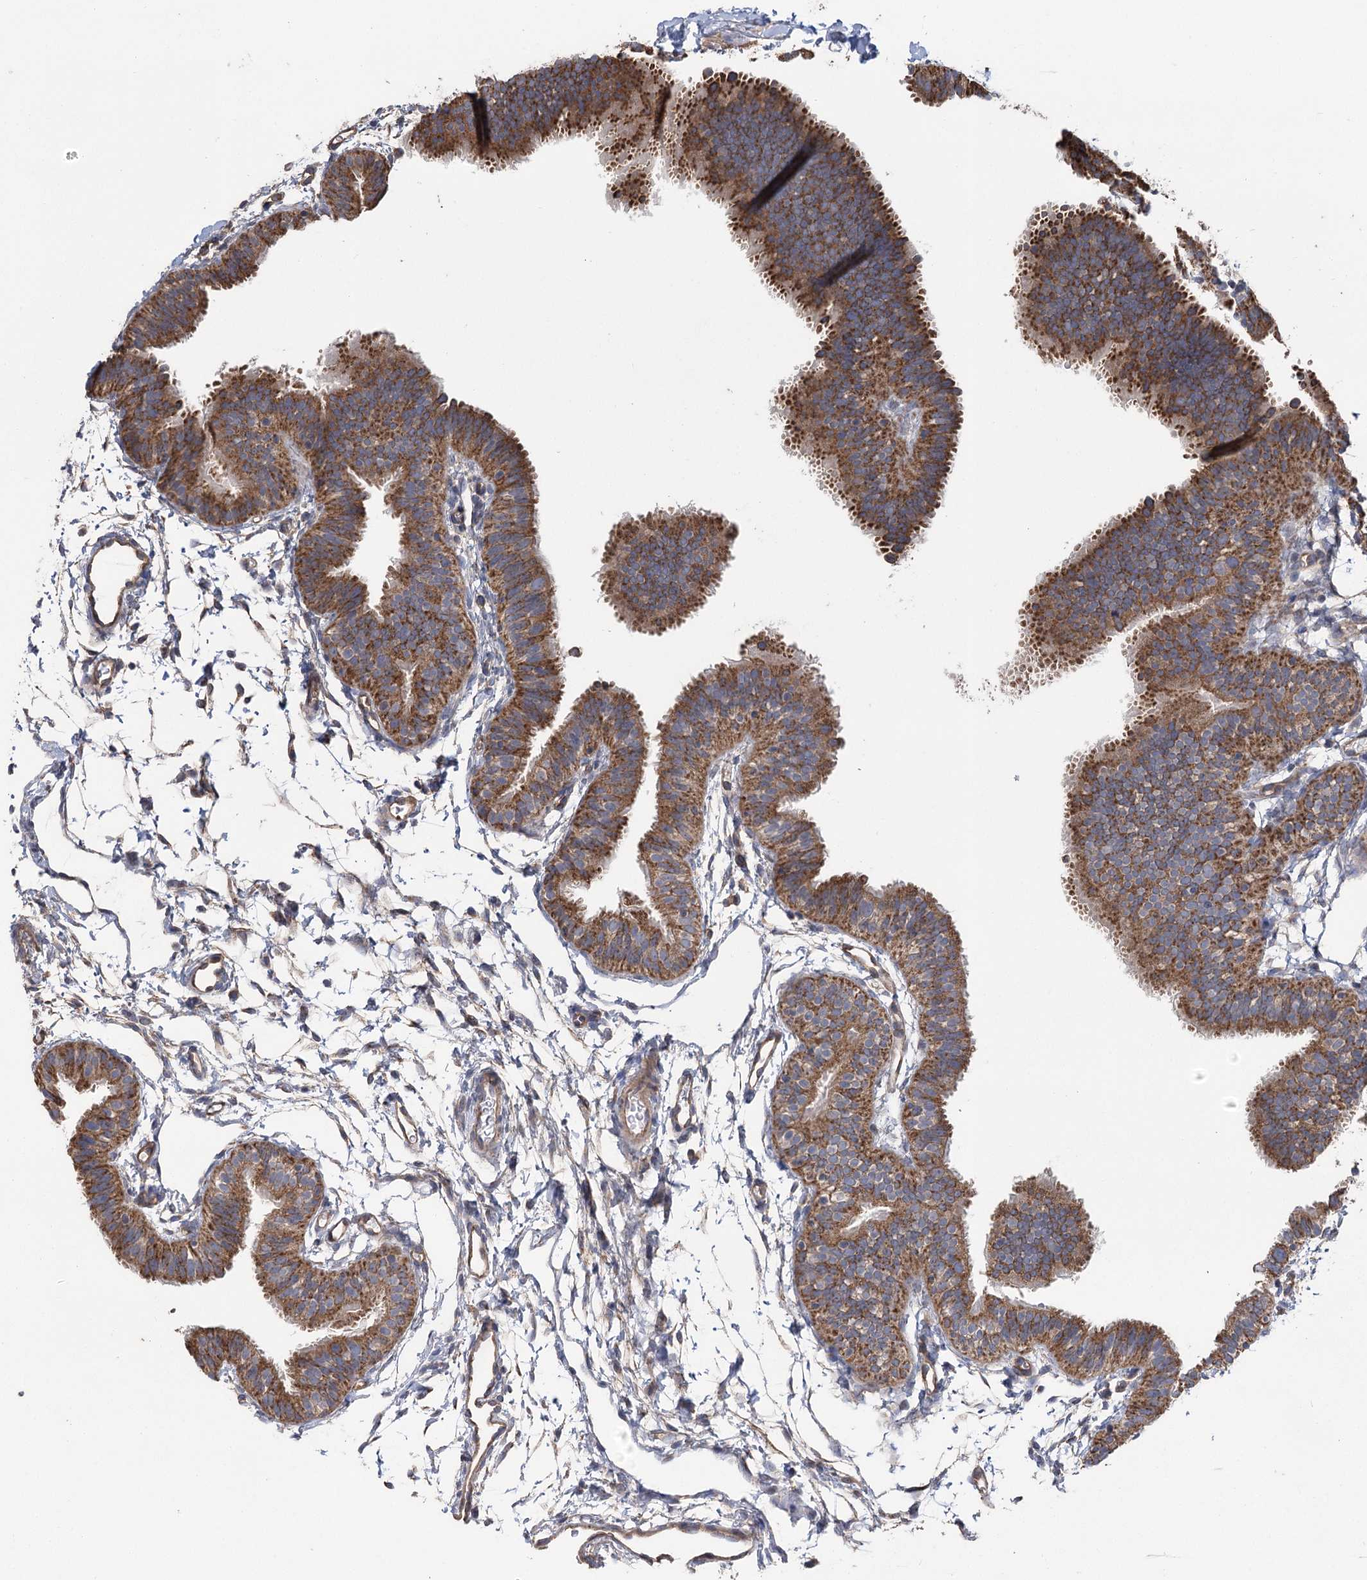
{"staining": {"intensity": "moderate", "quantity": ">75%", "location": "cytoplasmic/membranous"}, "tissue": "fallopian tube", "cell_type": "Glandular cells", "image_type": "normal", "snomed": [{"axis": "morphology", "description": "Normal tissue, NOS"}, {"axis": "topography", "description": "Fallopian tube"}], "caption": "Glandular cells exhibit moderate cytoplasmic/membranous positivity in approximately >75% of cells in benign fallopian tube. (DAB IHC, brown staining for protein, blue staining for nuclei).", "gene": "RWDD4", "patient": {"sex": "female", "age": 35}}